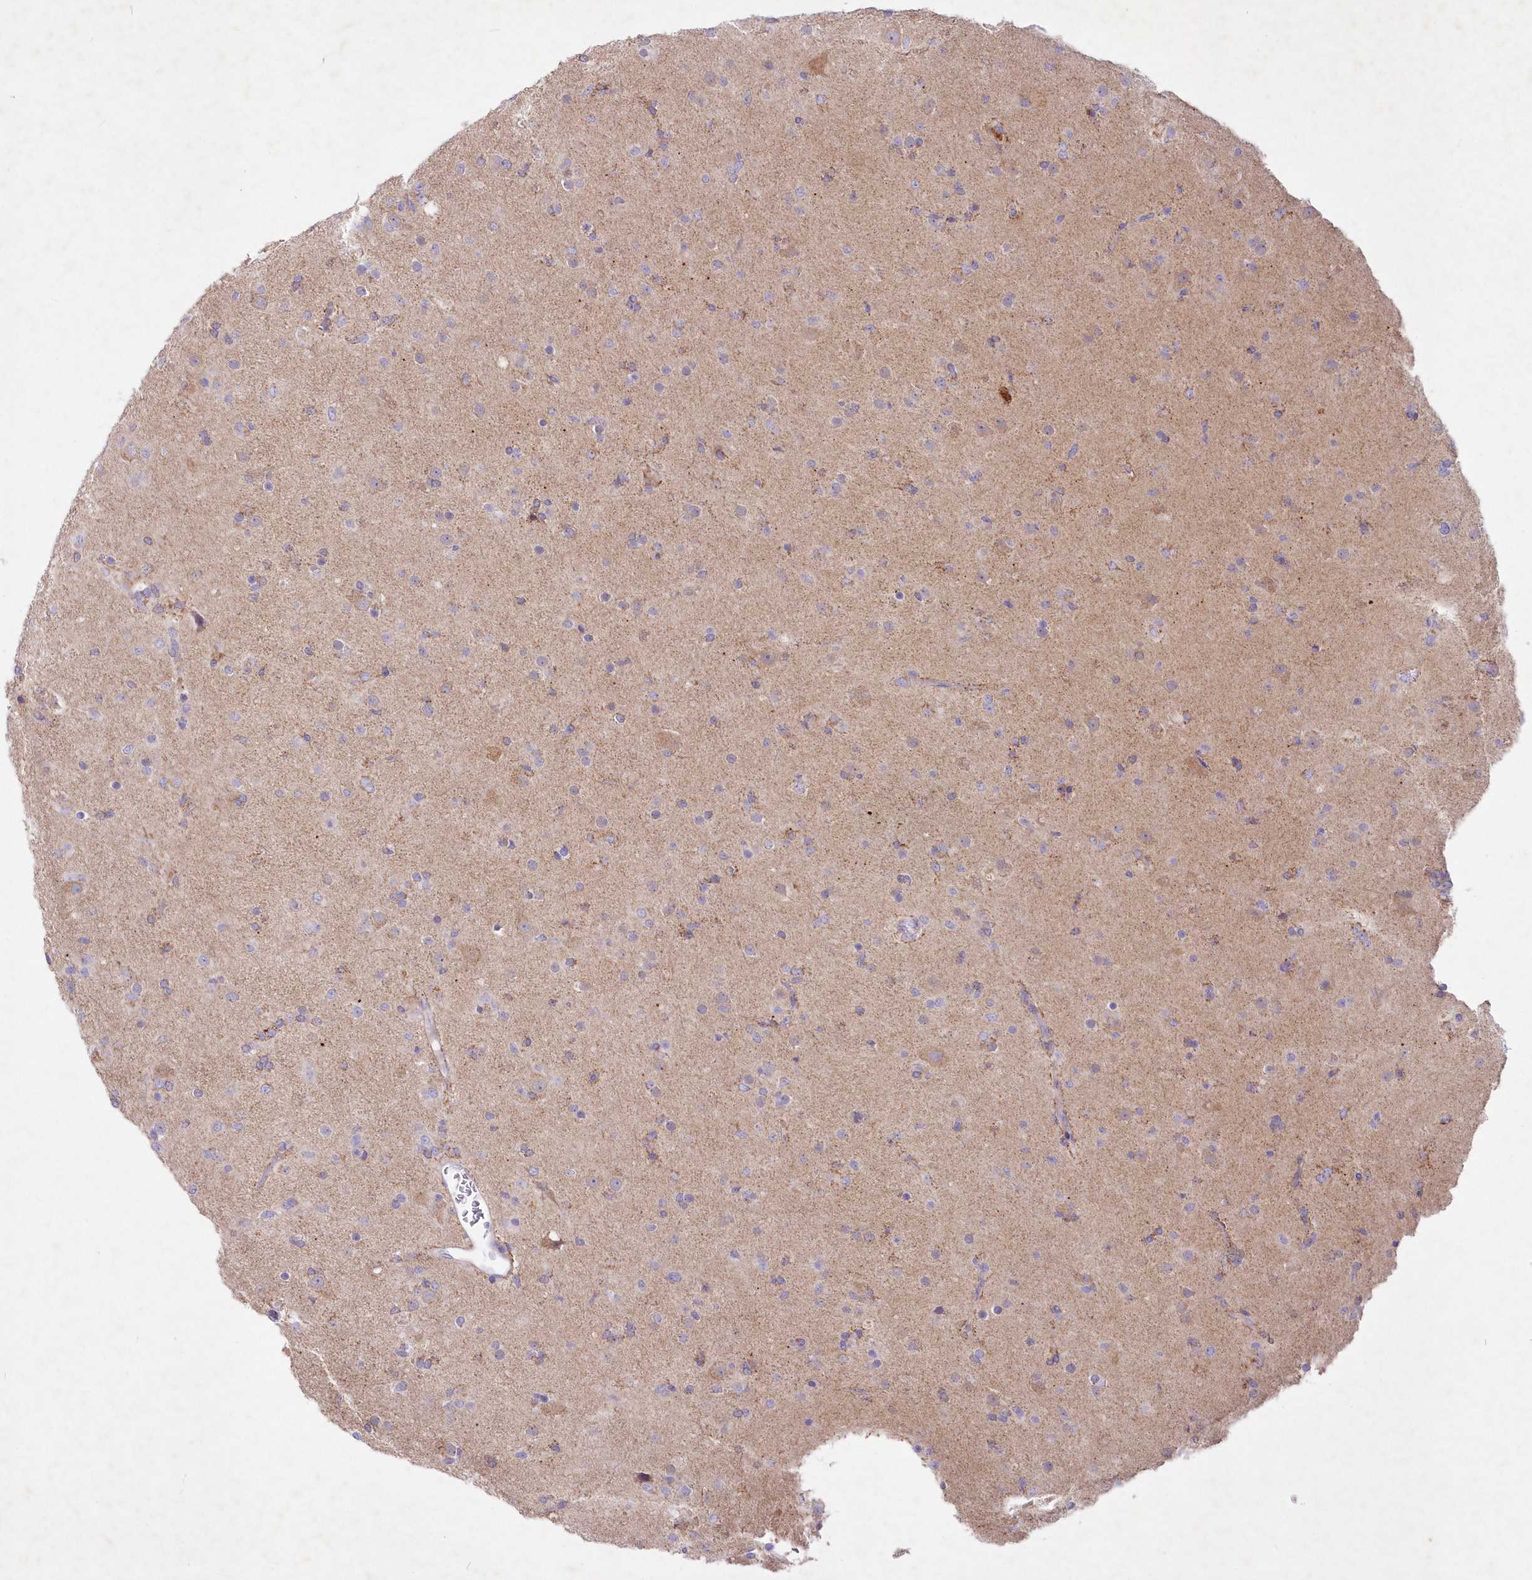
{"staining": {"intensity": "weak", "quantity": "<25%", "location": "cytoplasmic/membranous"}, "tissue": "glioma", "cell_type": "Tumor cells", "image_type": "cancer", "snomed": [{"axis": "morphology", "description": "Glioma, malignant, Low grade"}, {"axis": "topography", "description": "Brain"}], "caption": "Human glioma stained for a protein using immunohistochemistry (IHC) shows no positivity in tumor cells.", "gene": "ITSN2", "patient": {"sex": "male", "age": 65}}